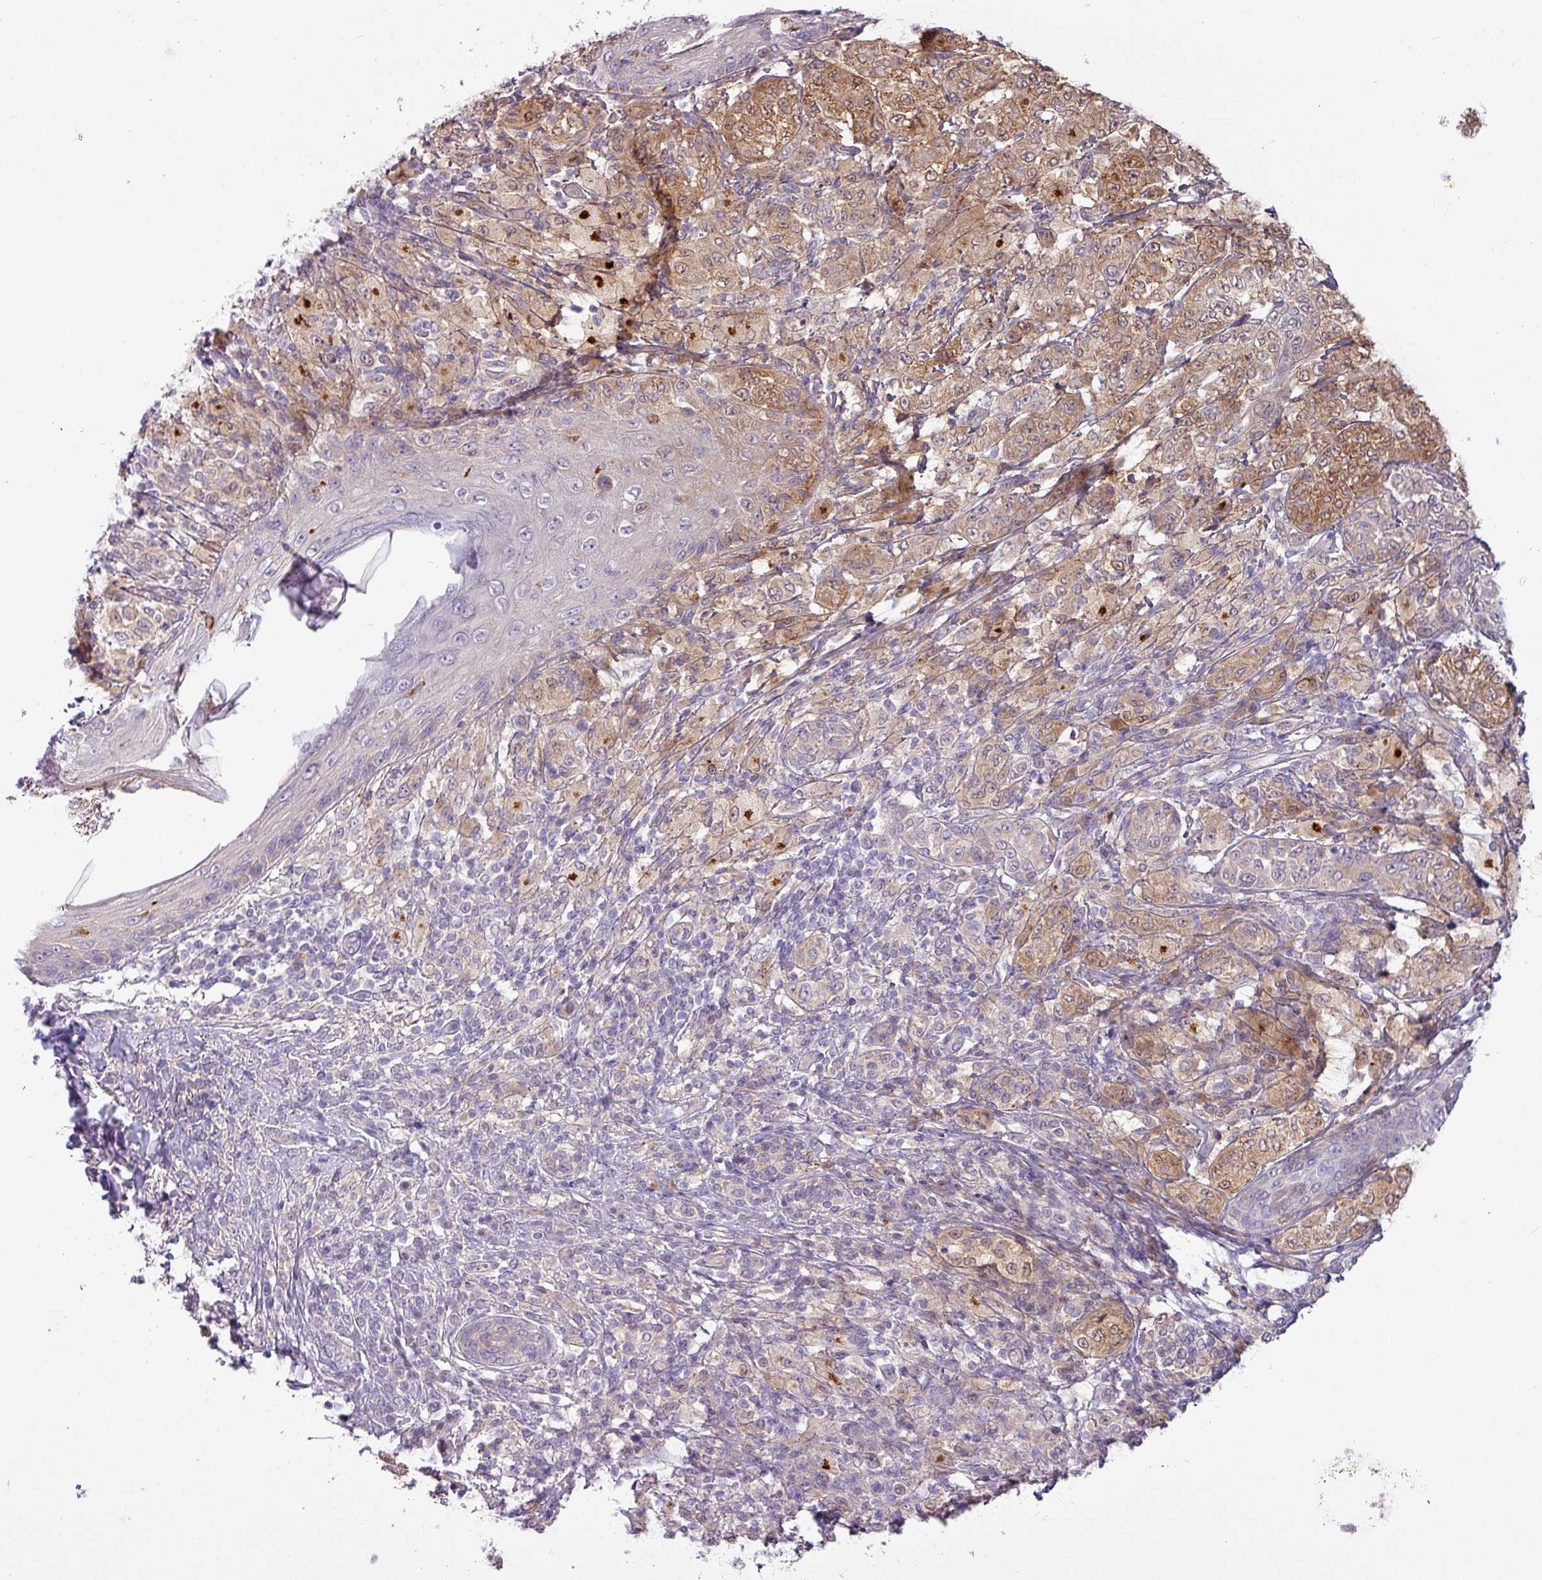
{"staining": {"intensity": "moderate", "quantity": "25%-75%", "location": "cytoplasmic/membranous"}, "tissue": "melanoma", "cell_type": "Tumor cells", "image_type": "cancer", "snomed": [{"axis": "morphology", "description": "Malignant melanoma, NOS"}, {"axis": "topography", "description": "Skin"}], "caption": "Malignant melanoma stained with immunohistochemistry (IHC) reveals moderate cytoplasmic/membranous expression in approximately 25%-75% of tumor cells. The protein is stained brown, and the nuclei are stained in blue (DAB (3,3'-diaminobenzidine) IHC with brightfield microscopy, high magnification).", "gene": "GALNT12", "patient": {"sex": "male", "age": 42}}